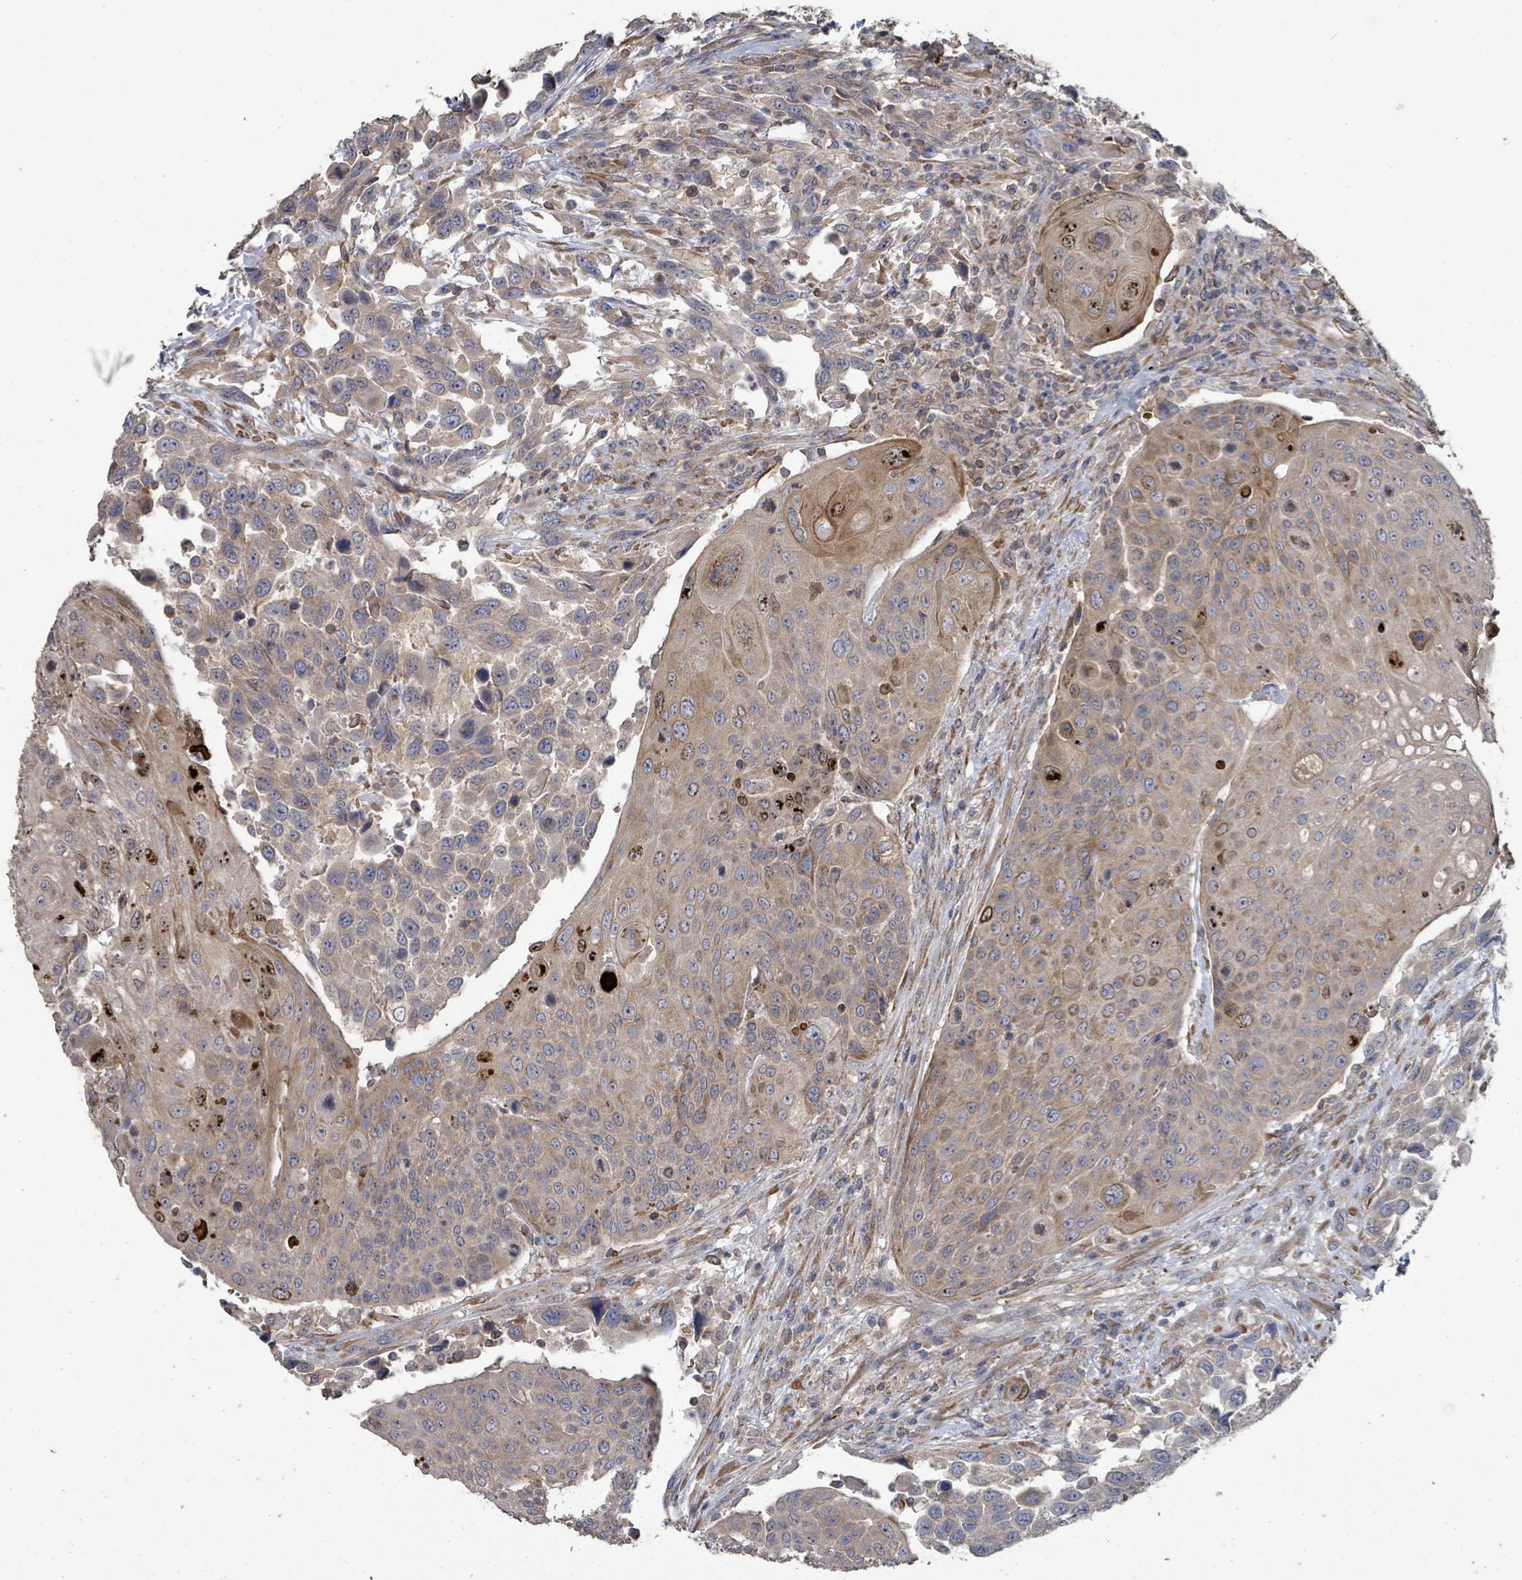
{"staining": {"intensity": "moderate", "quantity": "25%-75%", "location": "cytoplasmic/membranous"}, "tissue": "urothelial cancer", "cell_type": "Tumor cells", "image_type": "cancer", "snomed": [{"axis": "morphology", "description": "Urothelial carcinoma, High grade"}, {"axis": "topography", "description": "Urinary bladder"}], "caption": "Human urothelial carcinoma (high-grade) stained with a protein marker displays moderate staining in tumor cells.", "gene": "SLC9A7", "patient": {"sex": "female", "age": 70}}